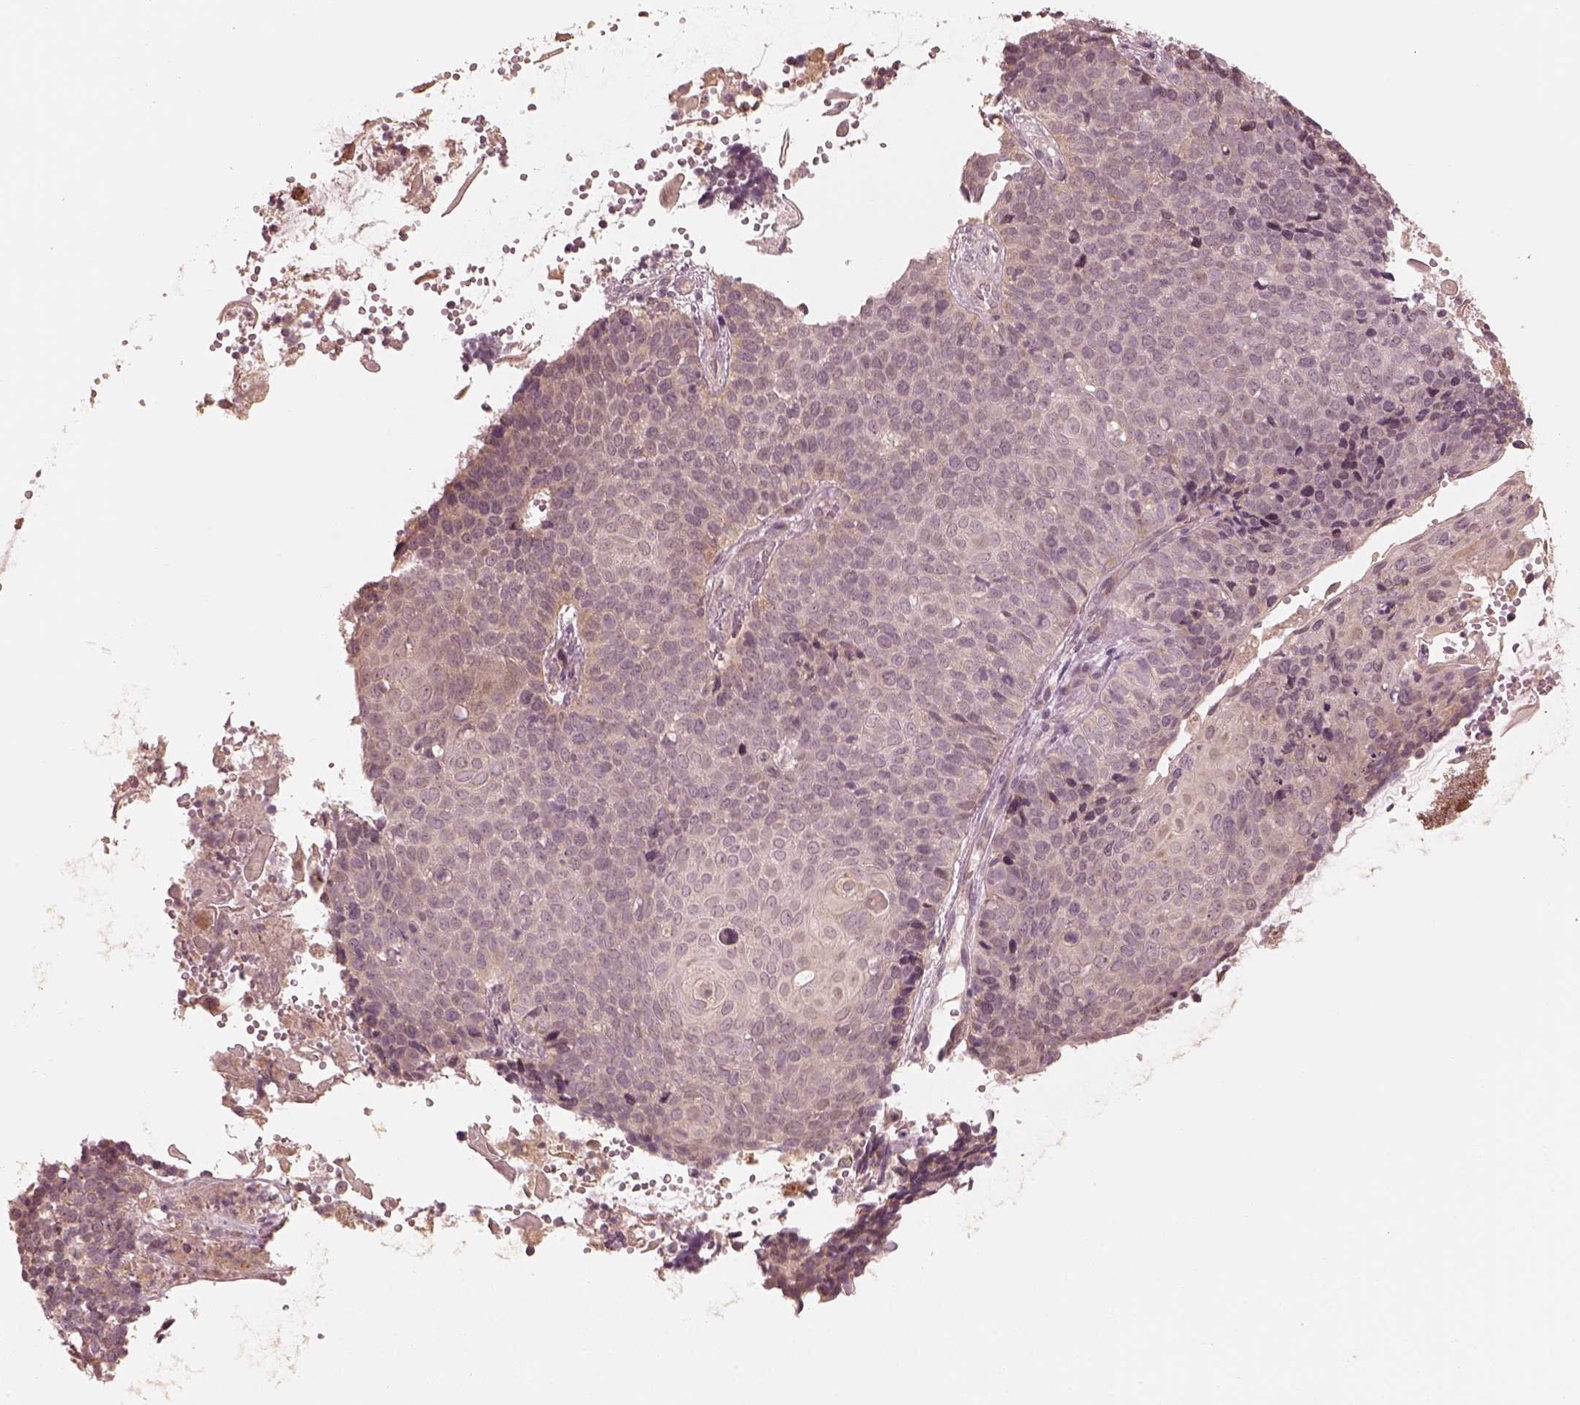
{"staining": {"intensity": "weak", "quantity": "<25%", "location": "cytoplasmic/membranous"}, "tissue": "cervical cancer", "cell_type": "Tumor cells", "image_type": "cancer", "snomed": [{"axis": "morphology", "description": "Squamous cell carcinoma, NOS"}, {"axis": "topography", "description": "Cervix"}], "caption": "The image exhibits no staining of tumor cells in cervical cancer. (Stains: DAB immunohistochemistry (IHC) with hematoxylin counter stain, Microscopy: brightfield microscopy at high magnification).", "gene": "SLC25A46", "patient": {"sex": "female", "age": 39}}